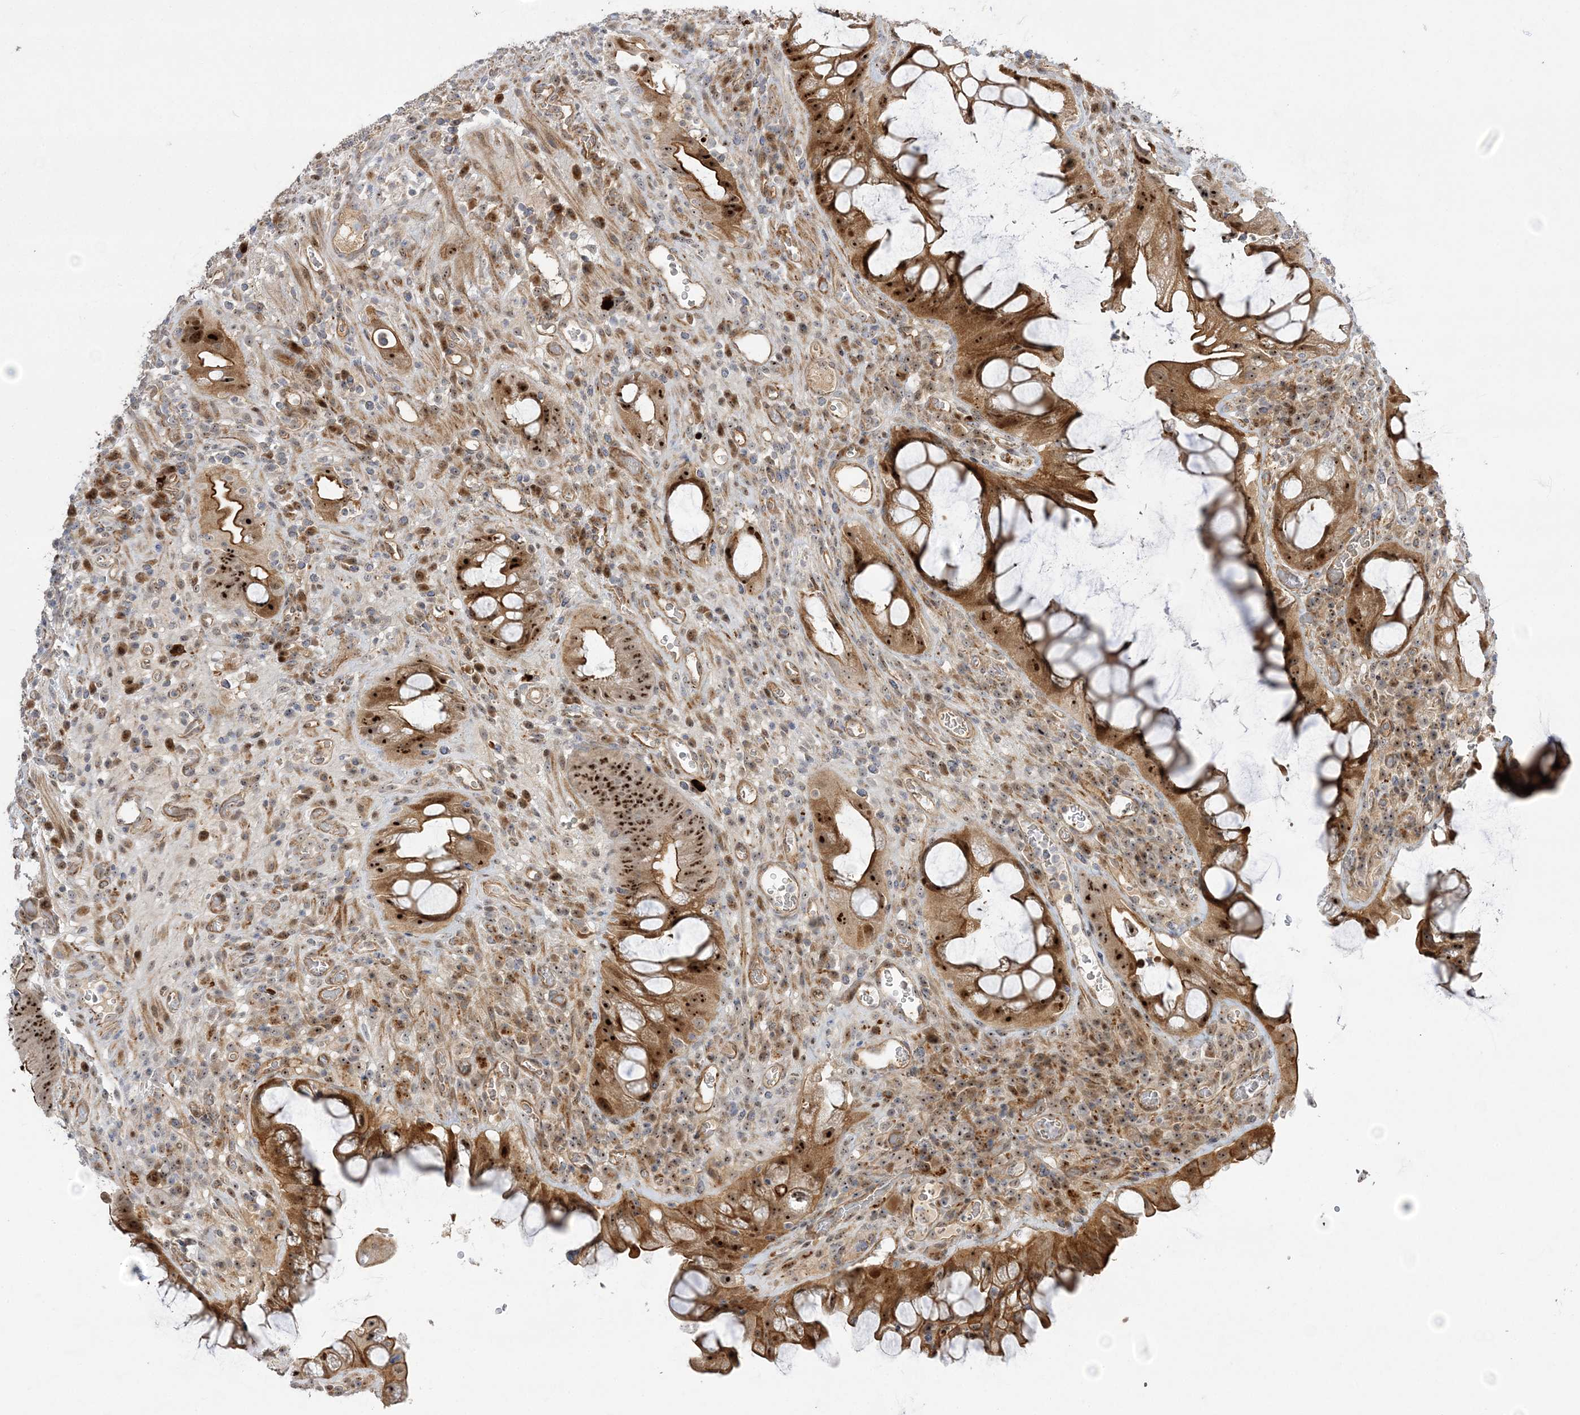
{"staining": {"intensity": "strong", "quantity": ">75%", "location": "cytoplasmic/membranous,nuclear"}, "tissue": "colorectal cancer", "cell_type": "Tumor cells", "image_type": "cancer", "snomed": [{"axis": "morphology", "description": "Adenocarcinoma, NOS"}, {"axis": "topography", "description": "Rectum"}], "caption": "Immunohistochemical staining of human adenocarcinoma (colorectal) exhibits strong cytoplasmic/membranous and nuclear protein staining in approximately >75% of tumor cells. (DAB (3,3'-diaminobenzidine) IHC with brightfield microscopy, high magnification).", "gene": "NPM3", "patient": {"sex": "male", "age": 59}}